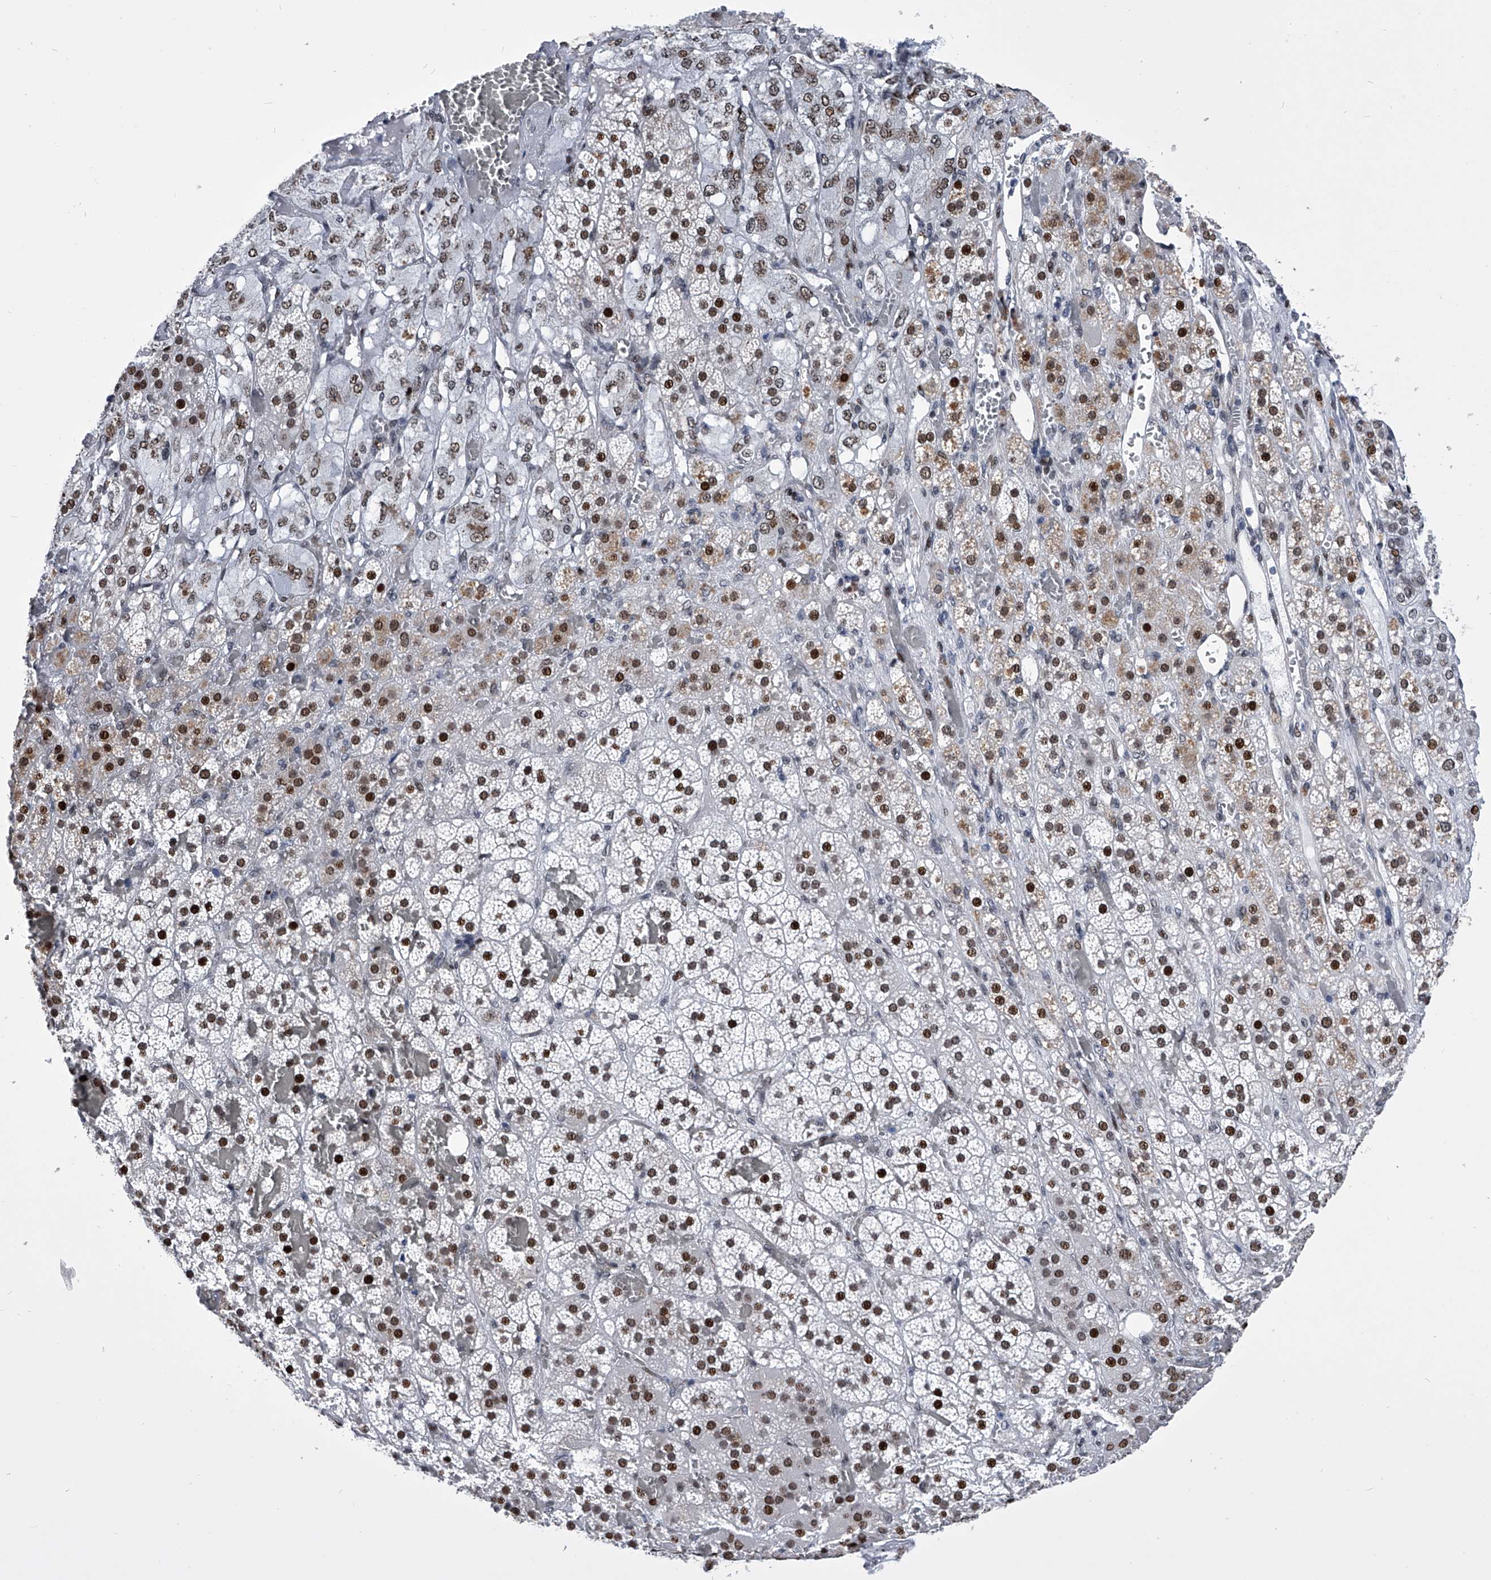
{"staining": {"intensity": "strong", "quantity": ">75%", "location": "nuclear"}, "tissue": "adrenal gland", "cell_type": "Glandular cells", "image_type": "normal", "snomed": [{"axis": "morphology", "description": "Normal tissue, NOS"}, {"axis": "topography", "description": "Adrenal gland"}], "caption": "High-power microscopy captured an IHC micrograph of normal adrenal gland, revealing strong nuclear expression in approximately >75% of glandular cells.", "gene": "CMTR1", "patient": {"sex": "female", "age": 59}}